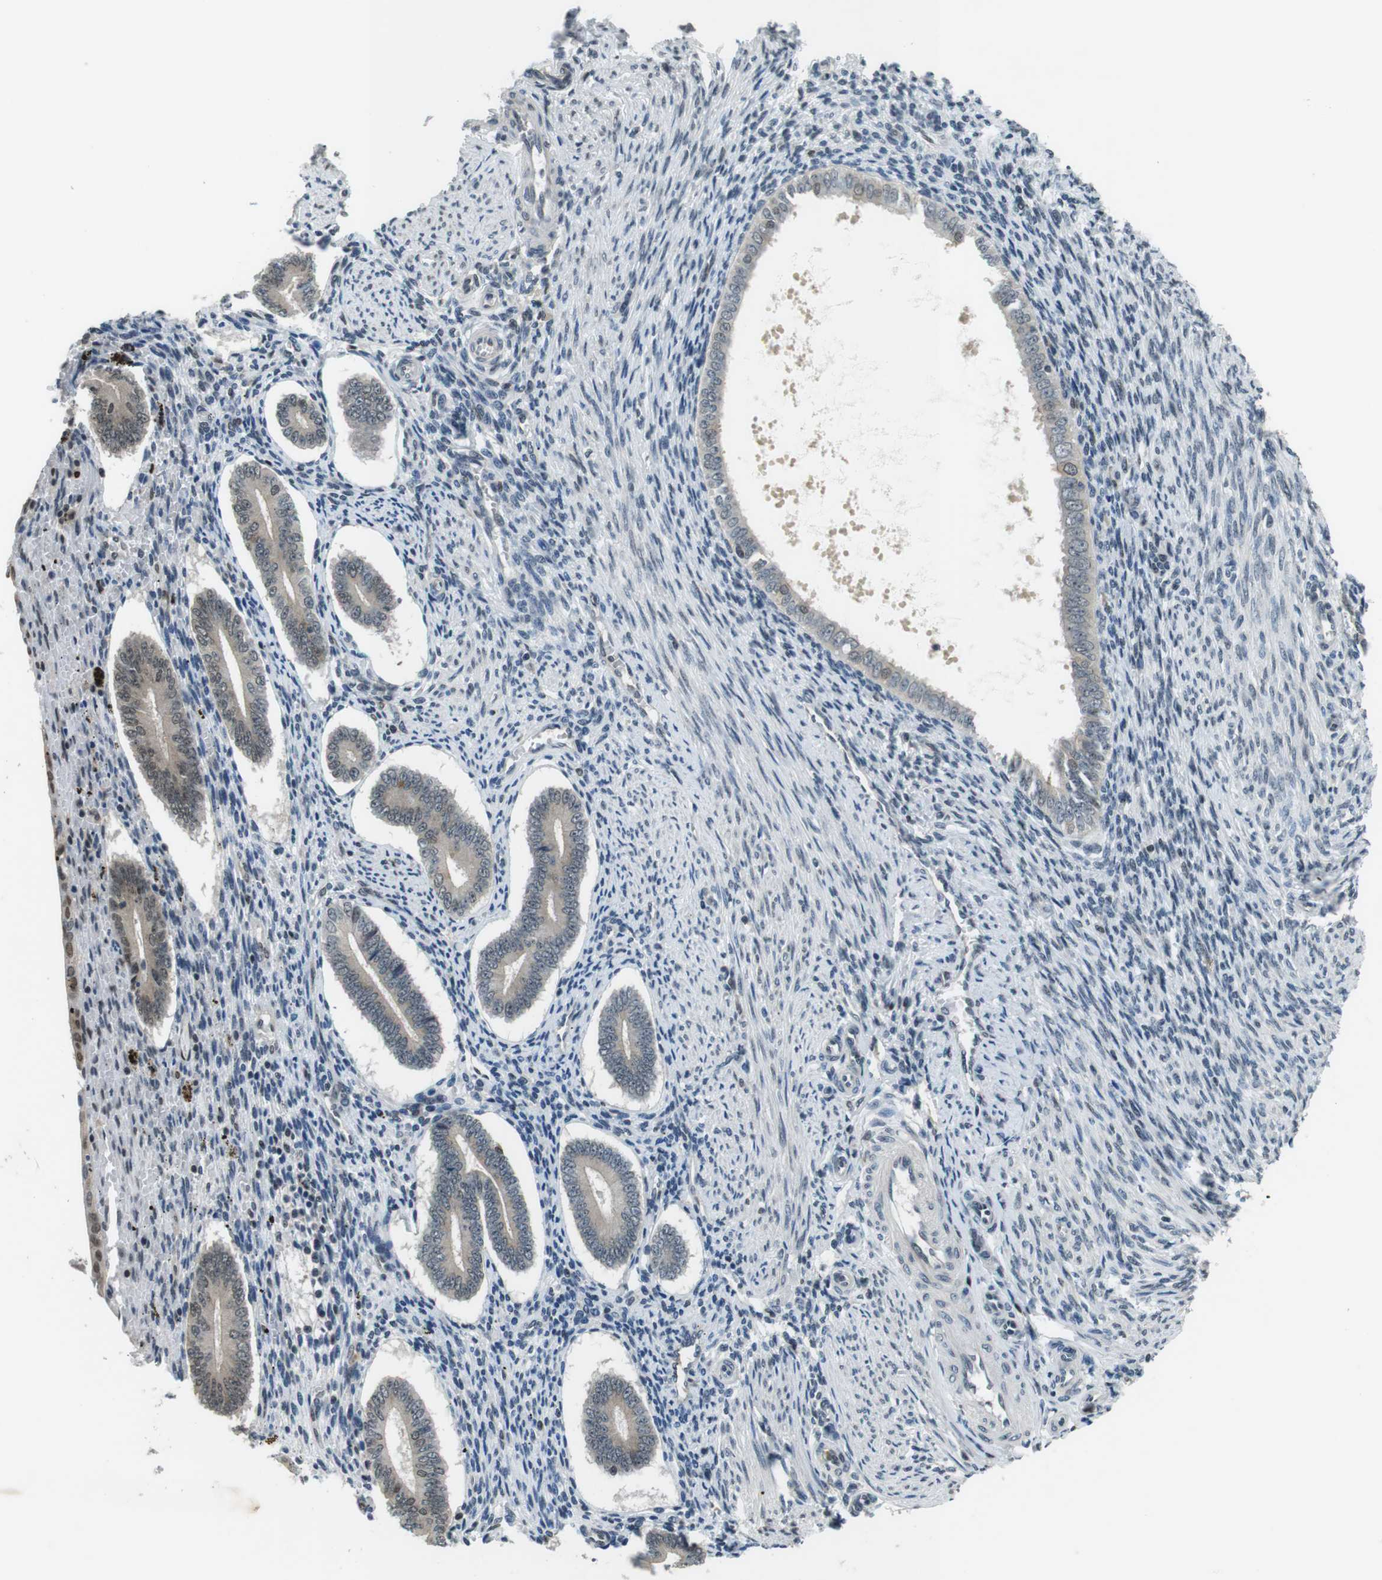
{"staining": {"intensity": "weak", "quantity": "25%-75%", "location": "nuclear"}, "tissue": "endometrium", "cell_type": "Cells in endometrial stroma", "image_type": "normal", "snomed": [{"axis": "morphology", "description": "Normal tissue, NOS"}, {"axis": "topography", "description": "Endometrium"}], "caption": "A micrograph showing weak nuclear positivity in approximately 25%-75% of cells in endometrial stroma in normal endometrium, as visualized by brown immunohistochemical staining.", "gene": "NEK4", "patient": {"sex": "female", "age": 42}}